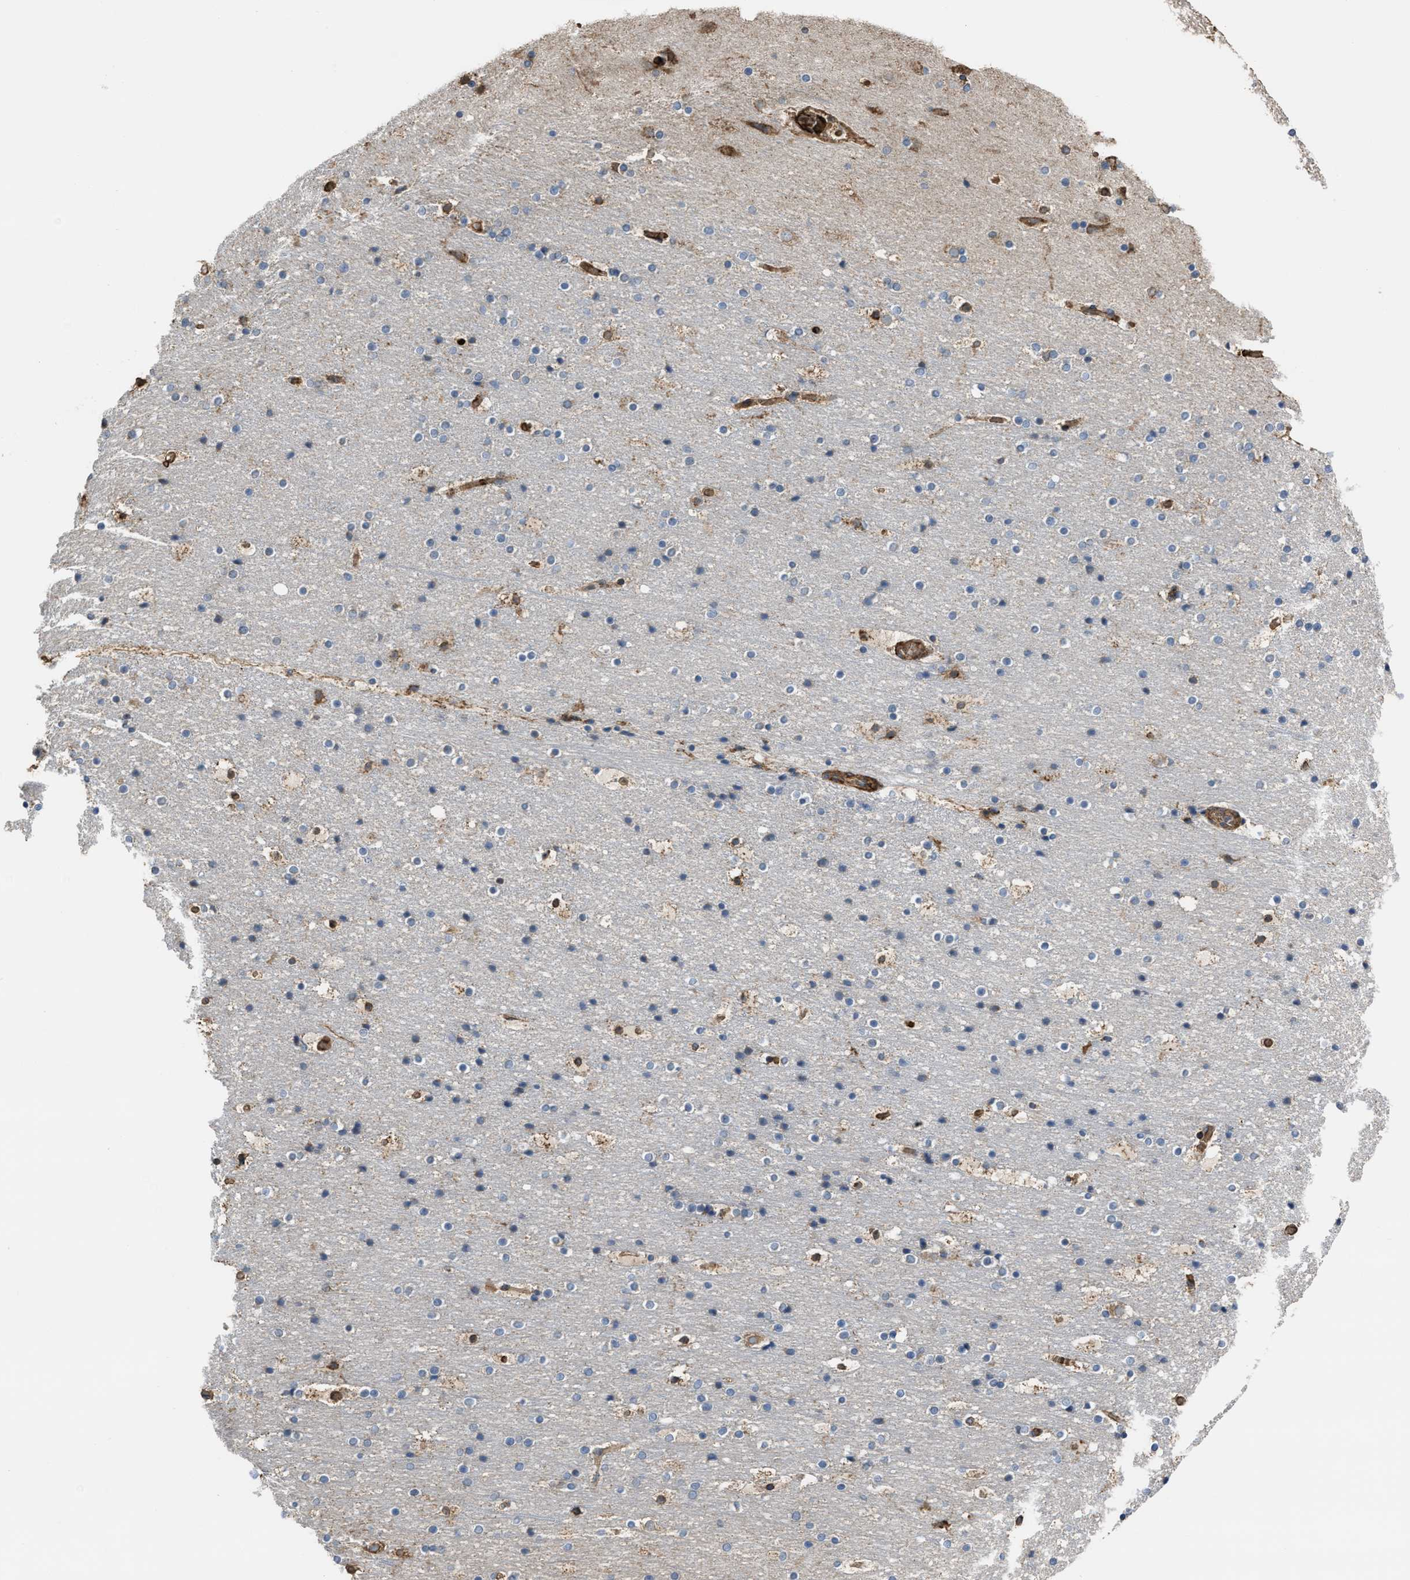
{"staining": {"intensity": "moderate", "quantity": ">75%", "location": "cytoplasmic/membranous"}, "tissue": "cerebral cortex", "cell_type": "Endothelial cells", "image_type": "normal", "snomed": [{"axis": "morphology", "description": "Normal tissue, NOS"}, {"axis": "topography", "description": "Cerebral cortex"}], "caption": "Endothelial cells demonstrate moderate cytoplasmic/membranous positivity in approximately >75% of cells in unremarkable cerebral cortex. The protein is stained brown, and the nuclei are stained in blue (DAB (3,3'-diaminobenzidine) IHC with brightfield microscopy, high magnification).", "gene": "SELENOM", "patient": {"sex": "male", "age": 57}}